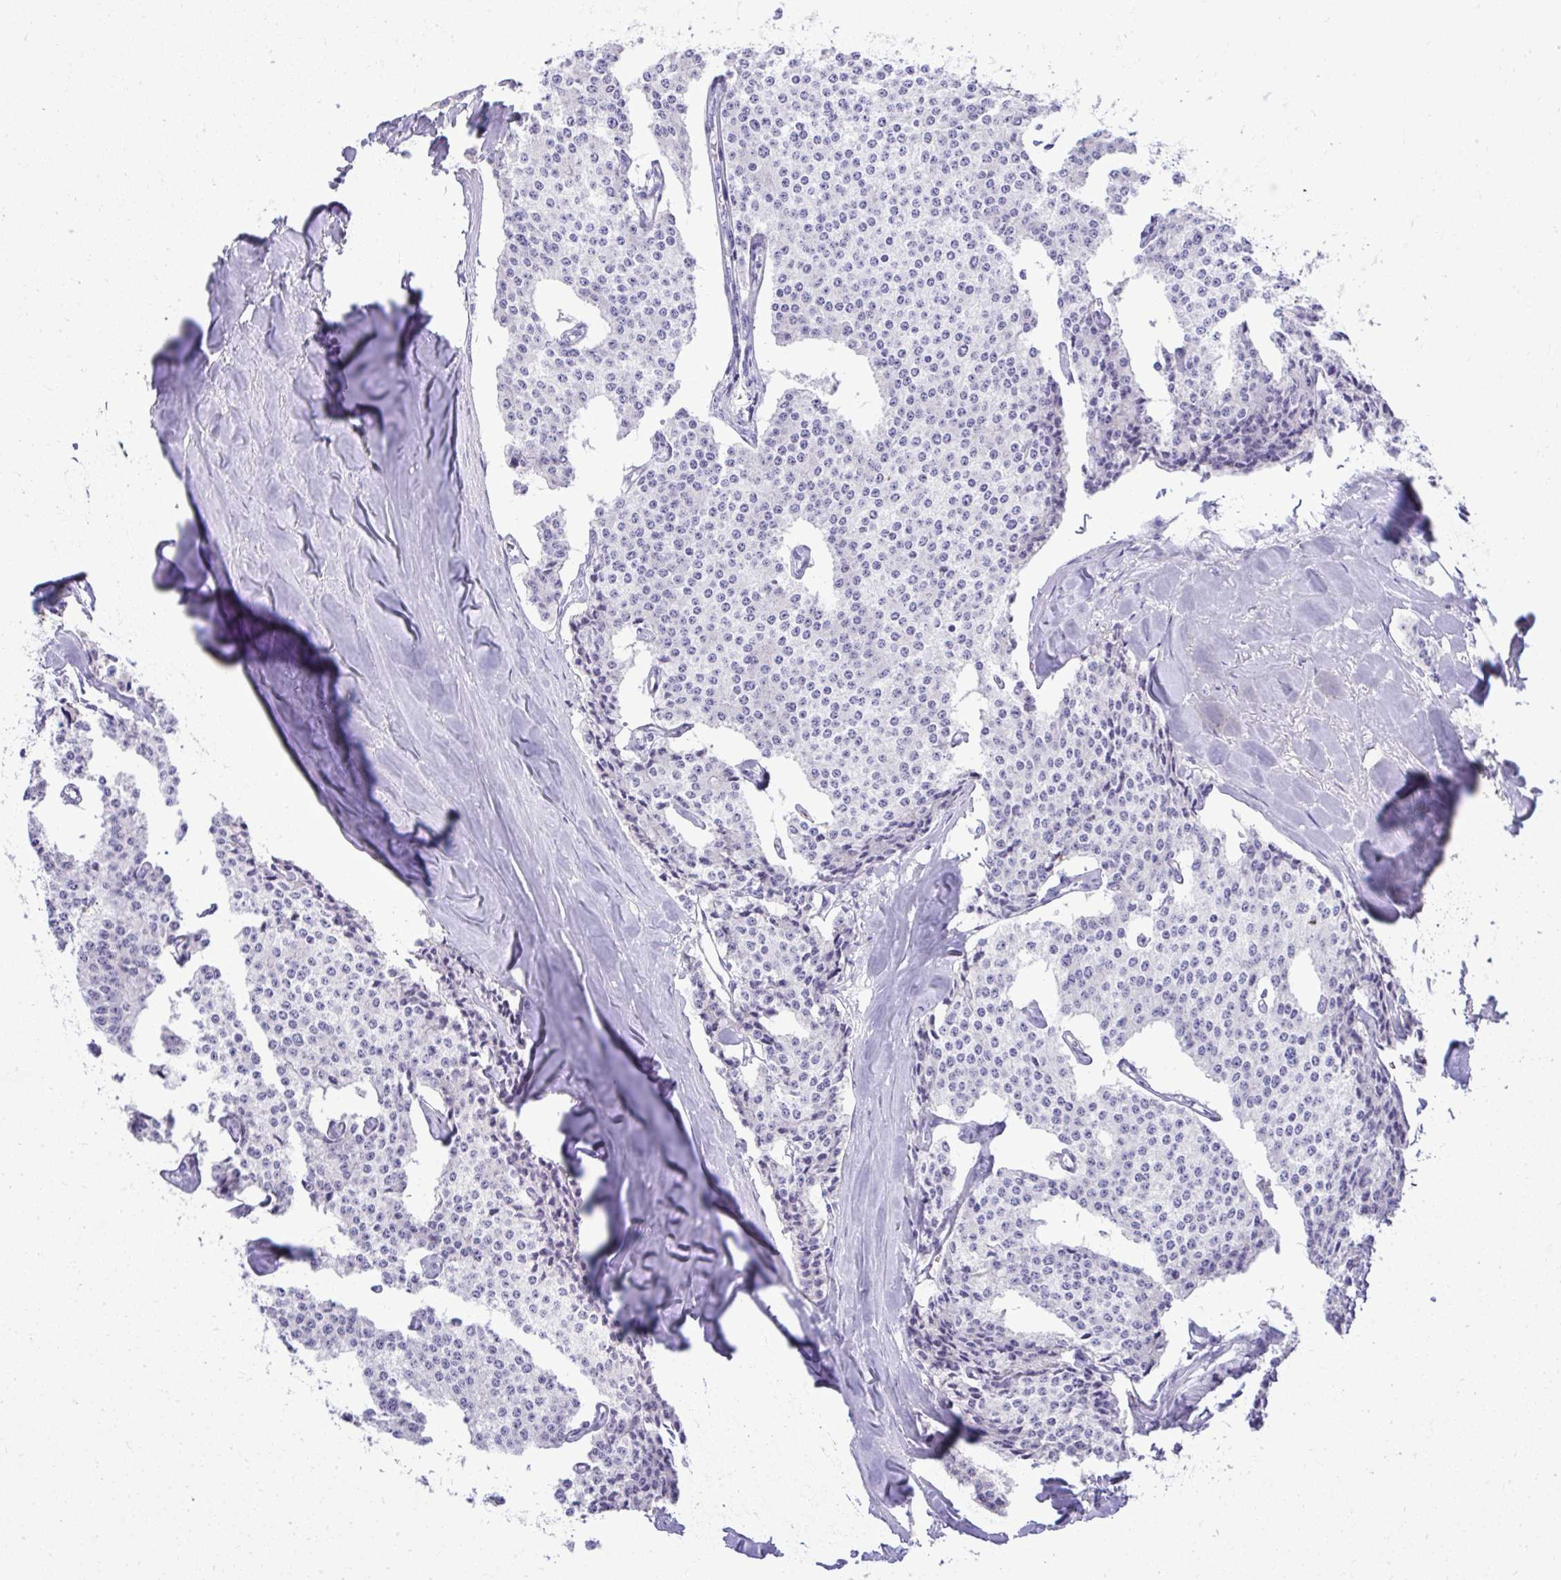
{"staining": {"intensity": "negative", "quantity": "none", "location": "none"}, "tissue": "carcinoid", "cell_type": "Tumor cells", "image_type": "cancer", "snomed": [{"axis": "morphology", "description": "Carcinoid, malignant, NOS"}, {"axis": "topography", "description": "Small intestine"}], "caption": "Tumor cells are negative for protein expression in human carcinoid (malignant).", "gene": "ST6GALNAC3", "patient": {"sex": "female", "age": 64}}